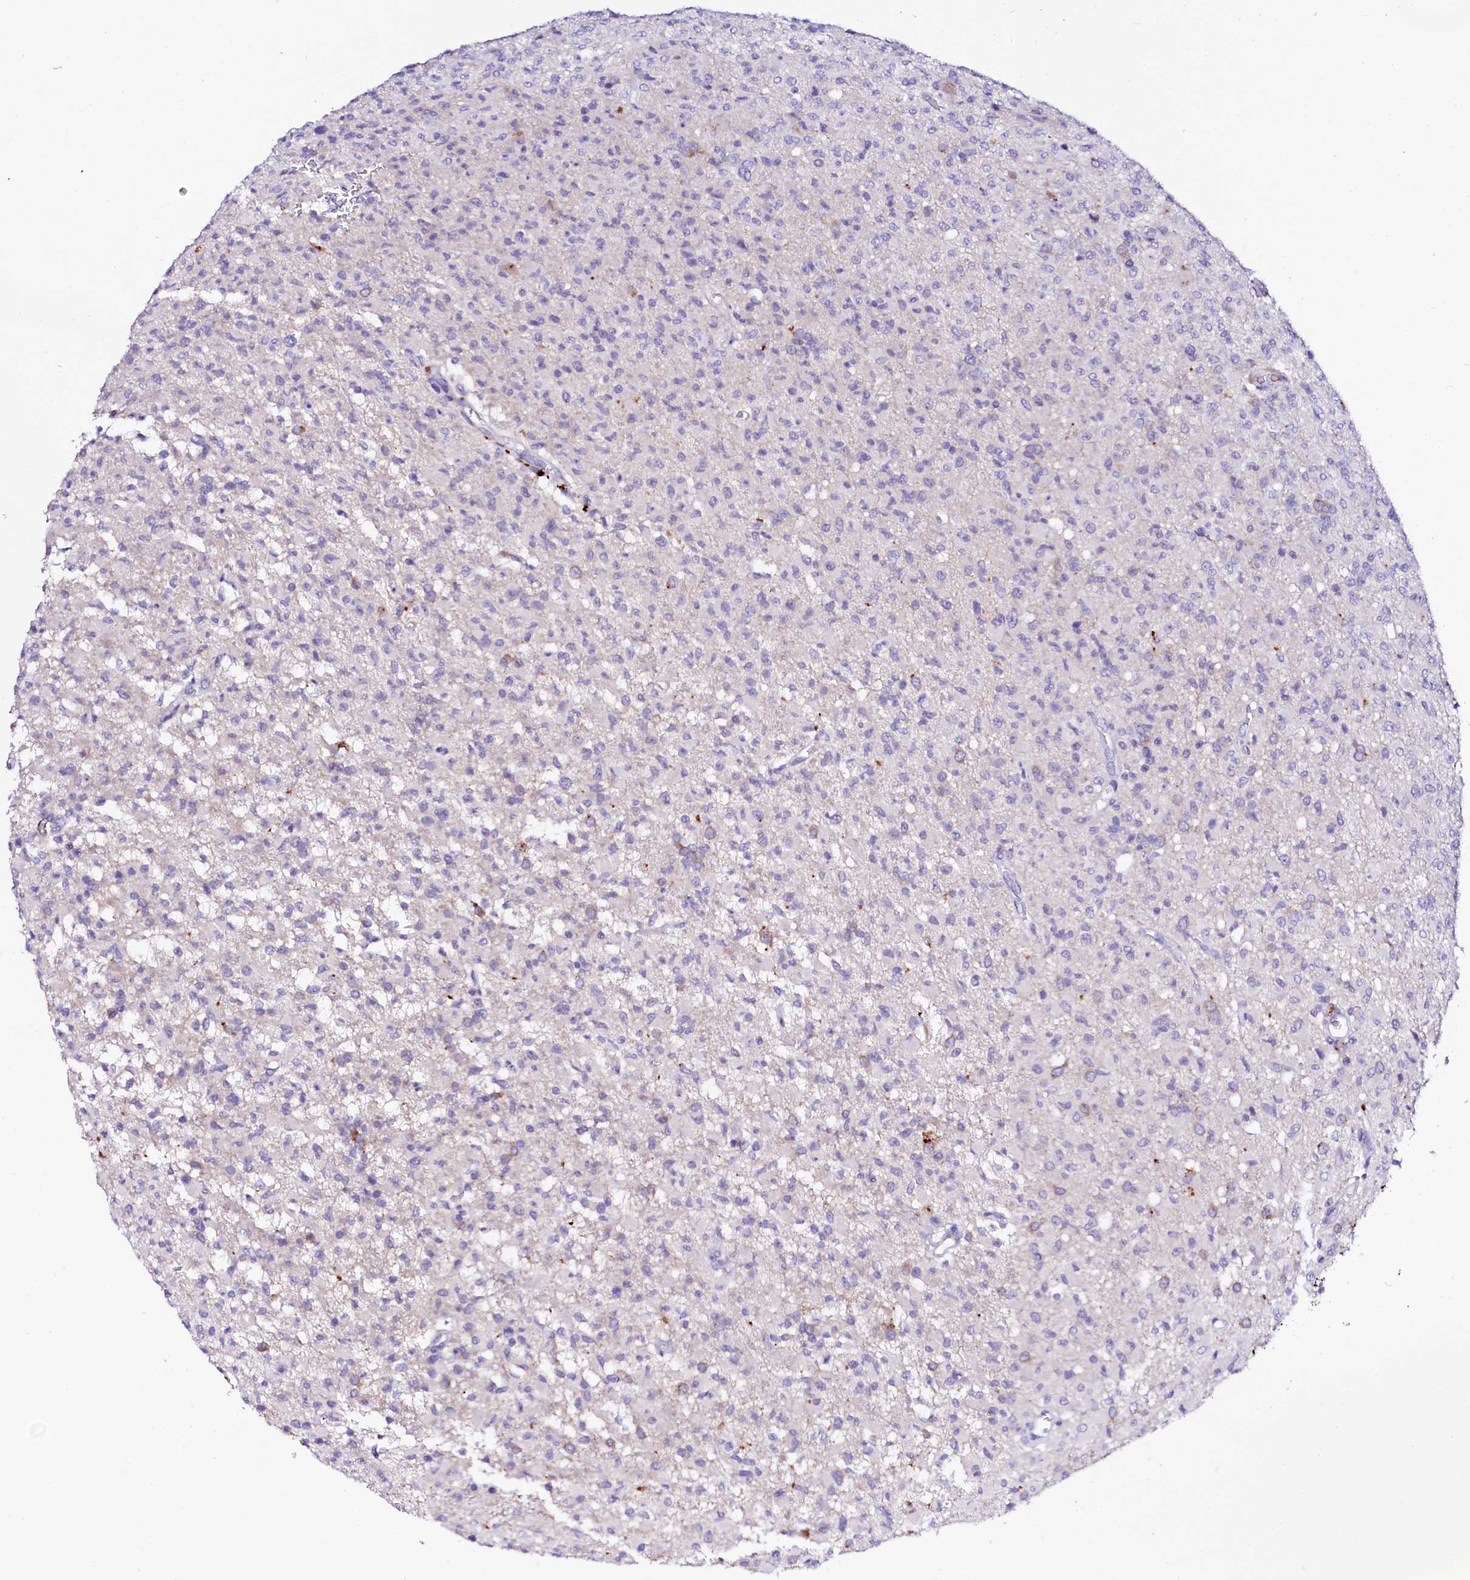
{"staining": {"intensity": "negative", "quantity": "none", "location": "none"}, "tissue": "glioma", "cell_type": "Tumor cells", "image_type": "cancer", "snomed": [{"axis": "morphology", "description": "Glioma, malignant, High grade"}, {"axis": "topography", "description": "Brain"}], "caption": "Human malignant glioma (high-grade) stained for a protein using immunohistochemistry (IHC) demonstrates no expression in tumor cells.", "gene": "BTBD16", "patient": {"sex": "female", "age": 57}}